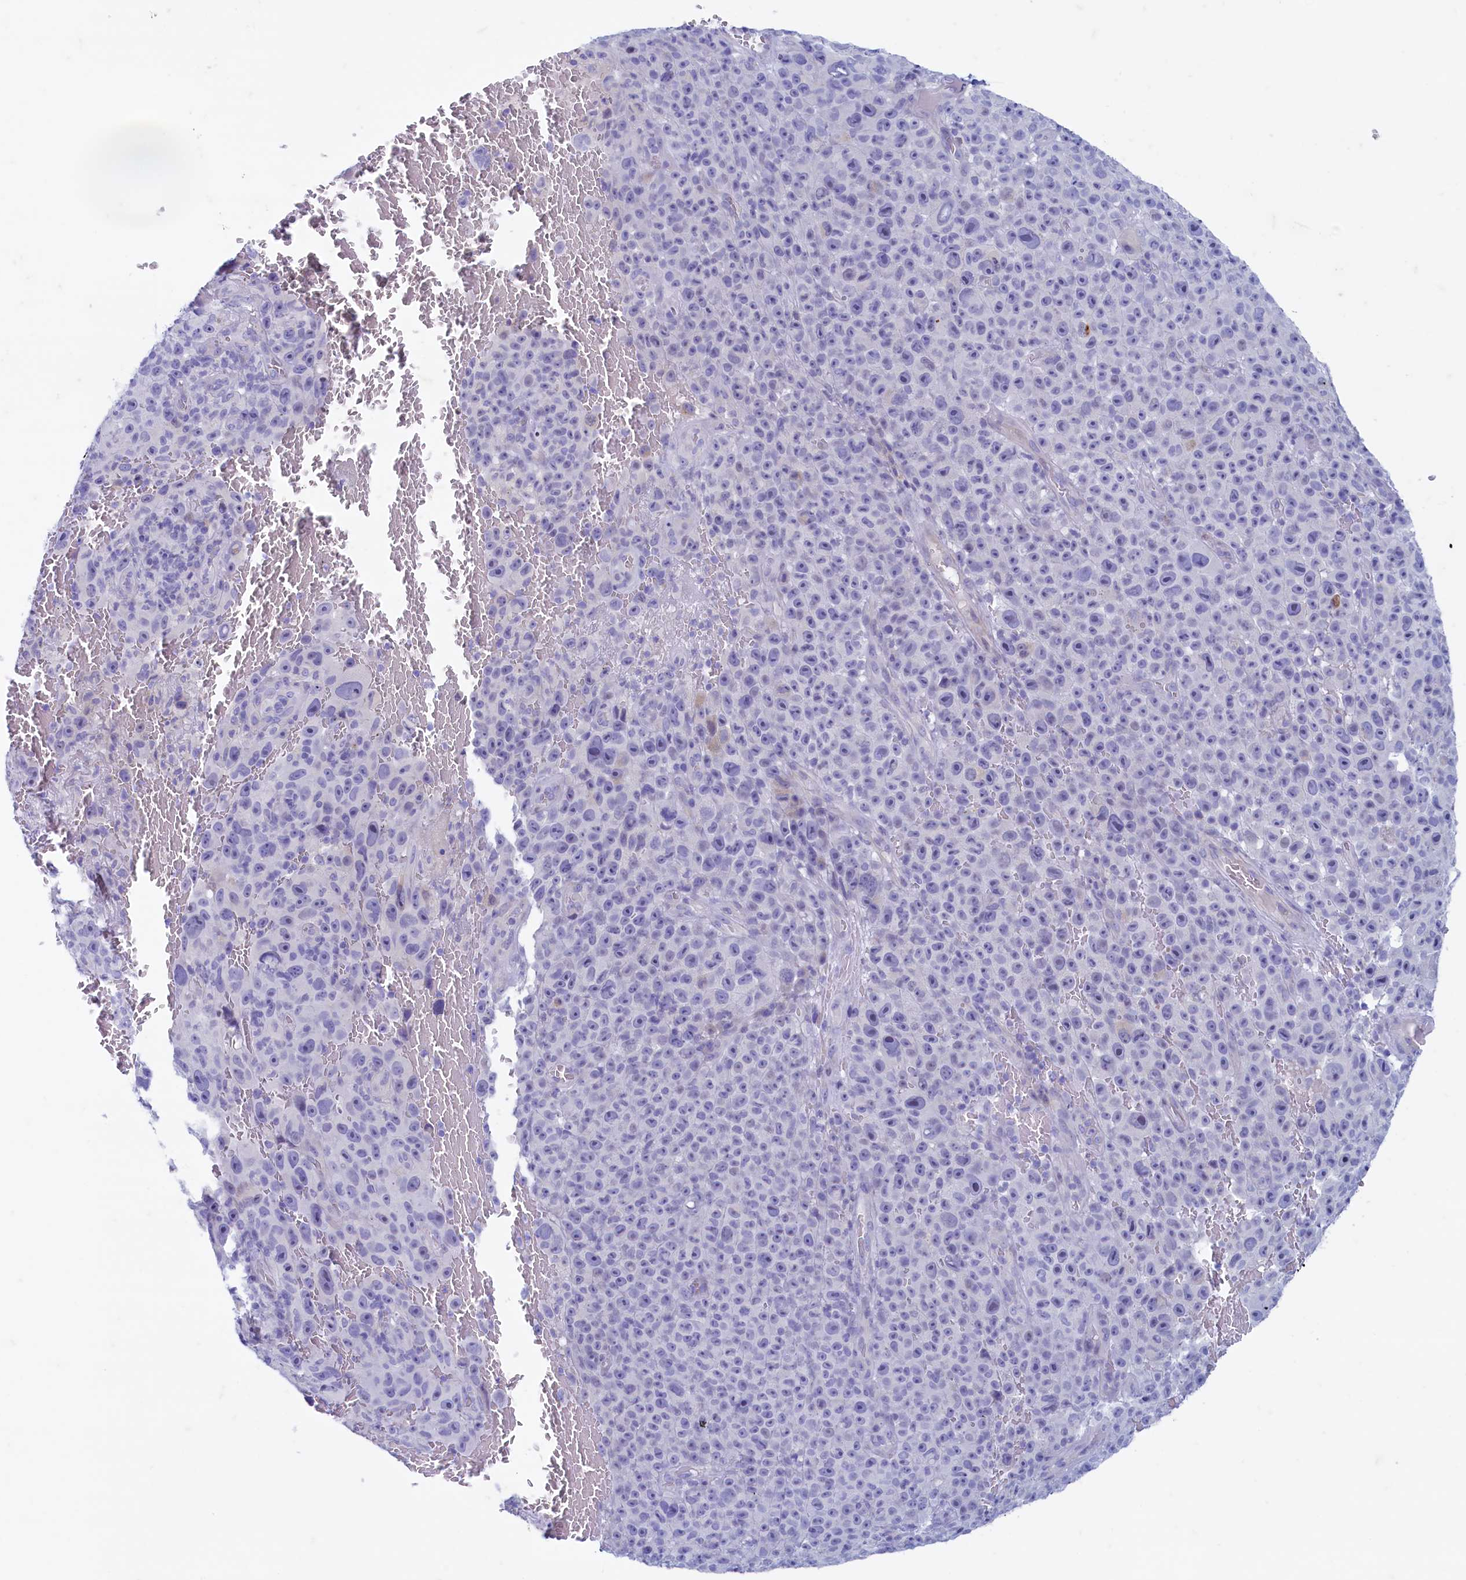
{"staining": {"intensity": "negative", "quantity": "none", "location": "none"}, "tissue": "melanoma", "cell_type": "Tumor cells", "image_type": "cancer", "snomed": [{"axis": "morphology", "description": "Malignant melanoma, NOS"}, {"axis": "topography", "description": "Skin"}], "caption": "Protein analysis of melanoma demonstrates no significant staining in tumor cells.", "gene": "MAP1LC3A", "patient": {"sex": "female", "age": 82}}